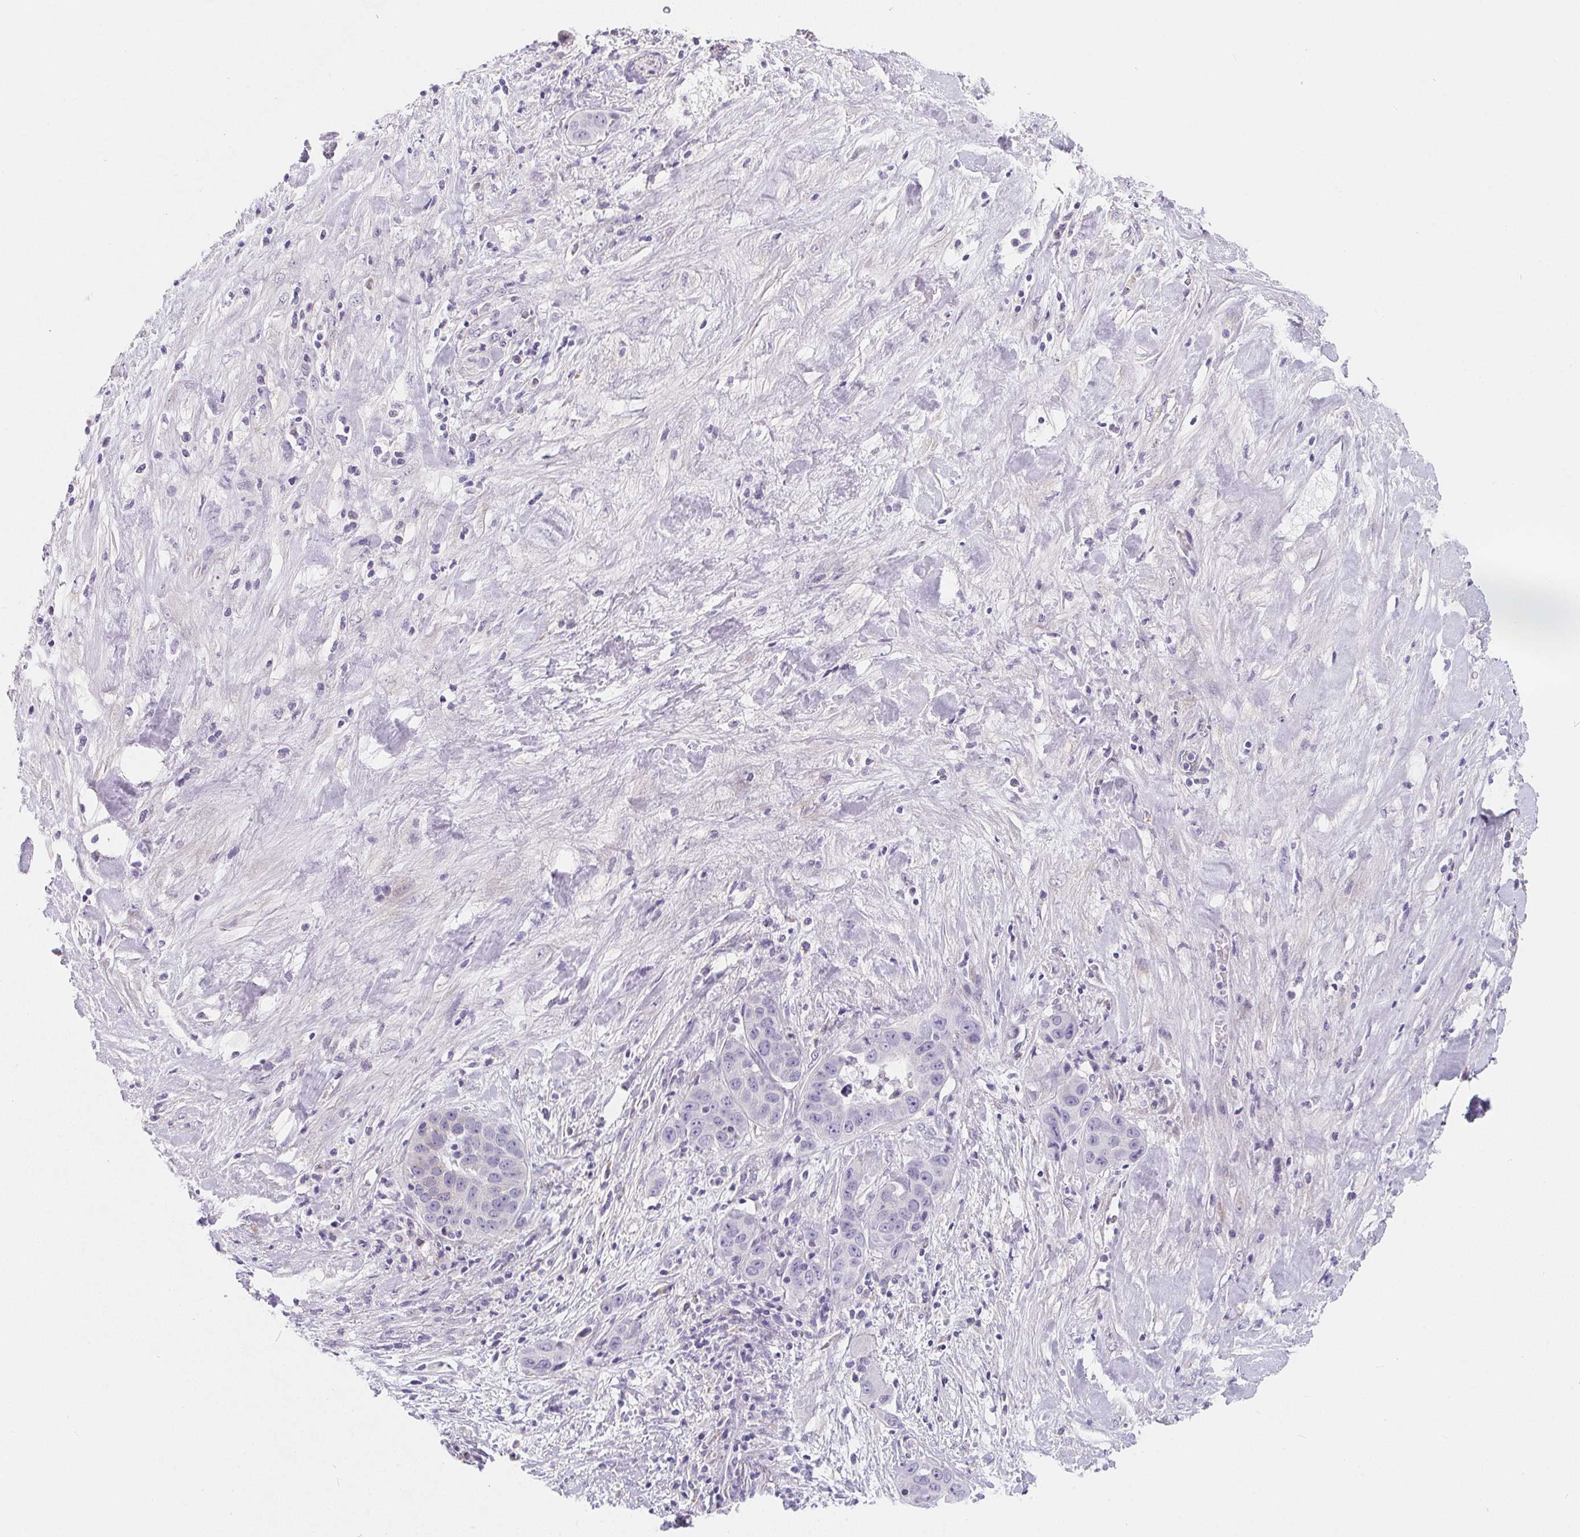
{"staining": {"intensity": "negative", "quantity": "none", "location": "none"}, "tissue": "liver cancer", "cell_type": "Tumor cells", "image_type": "cancer", "snomed": [{"axis": "morphology", "description": "Cholangiocarcinoma"}, {"axis": "topography", "description": "Liver"}], "caption": "This is an immunohistochemistry histopathology image of human liver cancer. There is no expression in tumor cells.", "gene": "MAP1A", "patient": {"sex": "female", "age": 52}}